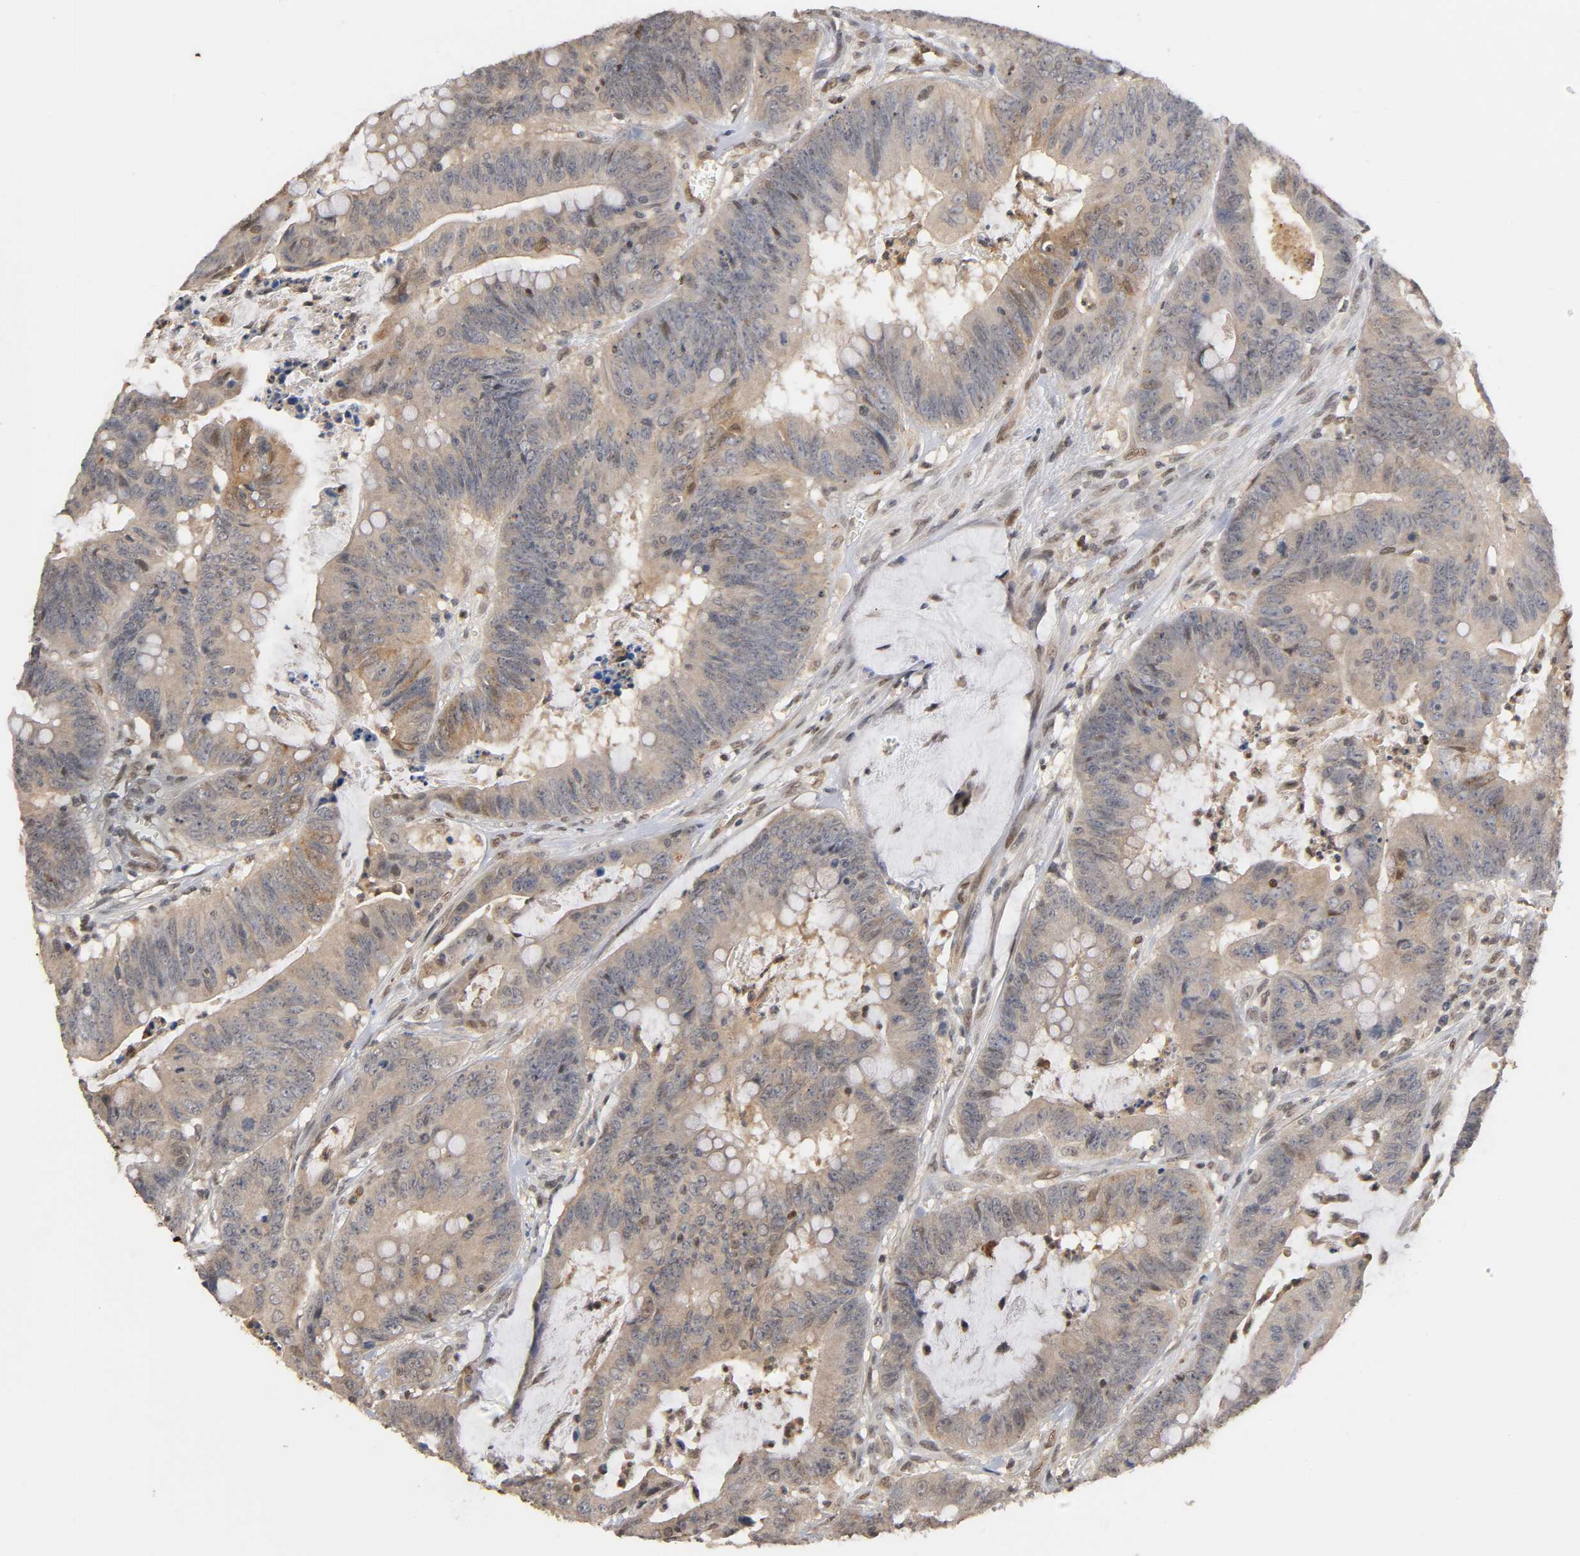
{"staining": {"intensity": "moderate", "quantity": "<25%", "location": "cytoplasmic/membranous,nuclear"}, "tissue": "colorectal cancer", "cell_type": "Tumor cells", "image_type": "cancer", "snomed": [{"axis": "morphology", "description": "Adenocarcinoma, NOS"}, {"axis": "topography", "description": "Colon"}], "caption": "Colorectal cancer was stained to show a protein in brown. There is low levels of moderate cytoplasmic/membranous and nuclear staining in approximately <25% of tumor cells.", "gene": "UBC", "patient": {"sex": "male", "age": 45}}